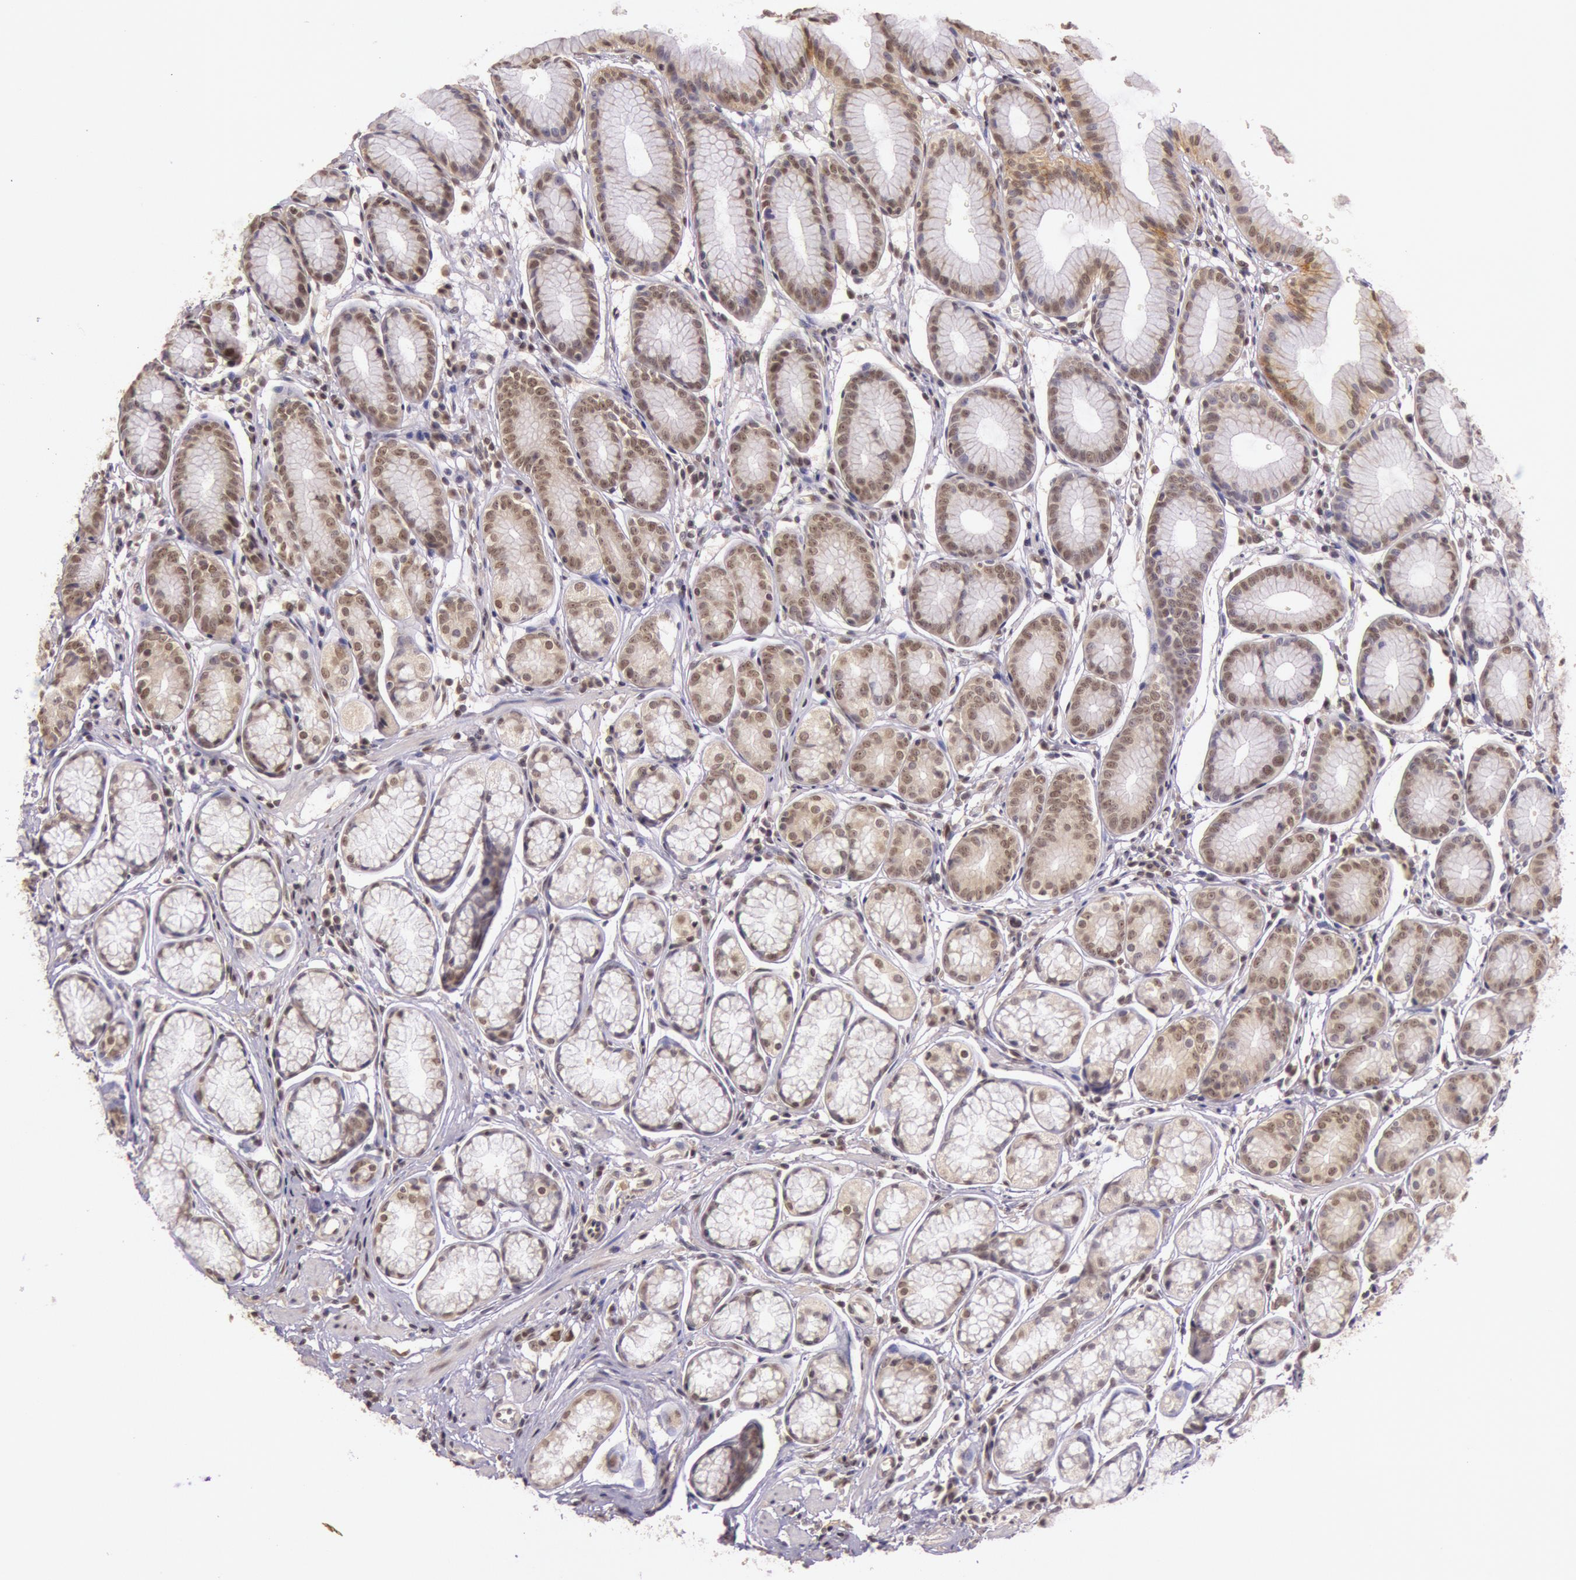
{"staining": {"intensity": "moderate", "quantity": "25%-75%", "location": "cytoplasmic/membranous,nuclear"}, "tissue": "stomach", "cell_type": "Glandular cells", "image_type": "normal", "snomed": [{"axis": "morphology", "description": "Normal tissue, NOS"}, {"axis": "topography", "description": "Stomach"}], "caption": "Immunohistochemistry staining of normal stomach, which demonstrates medium levels of moderate cytoplasmic/membranous,nuclear staining in approximately 25%-75% of glandular cells indicating moderate cytoplasmic/membranous,nuclear protein expression. The staining was performed using DAB (brown) for protein detection and nuclei were counterstained in hematoxylin (blue).", "gene": "RTL10", "patient": {"sex": "male", "age": 42}}